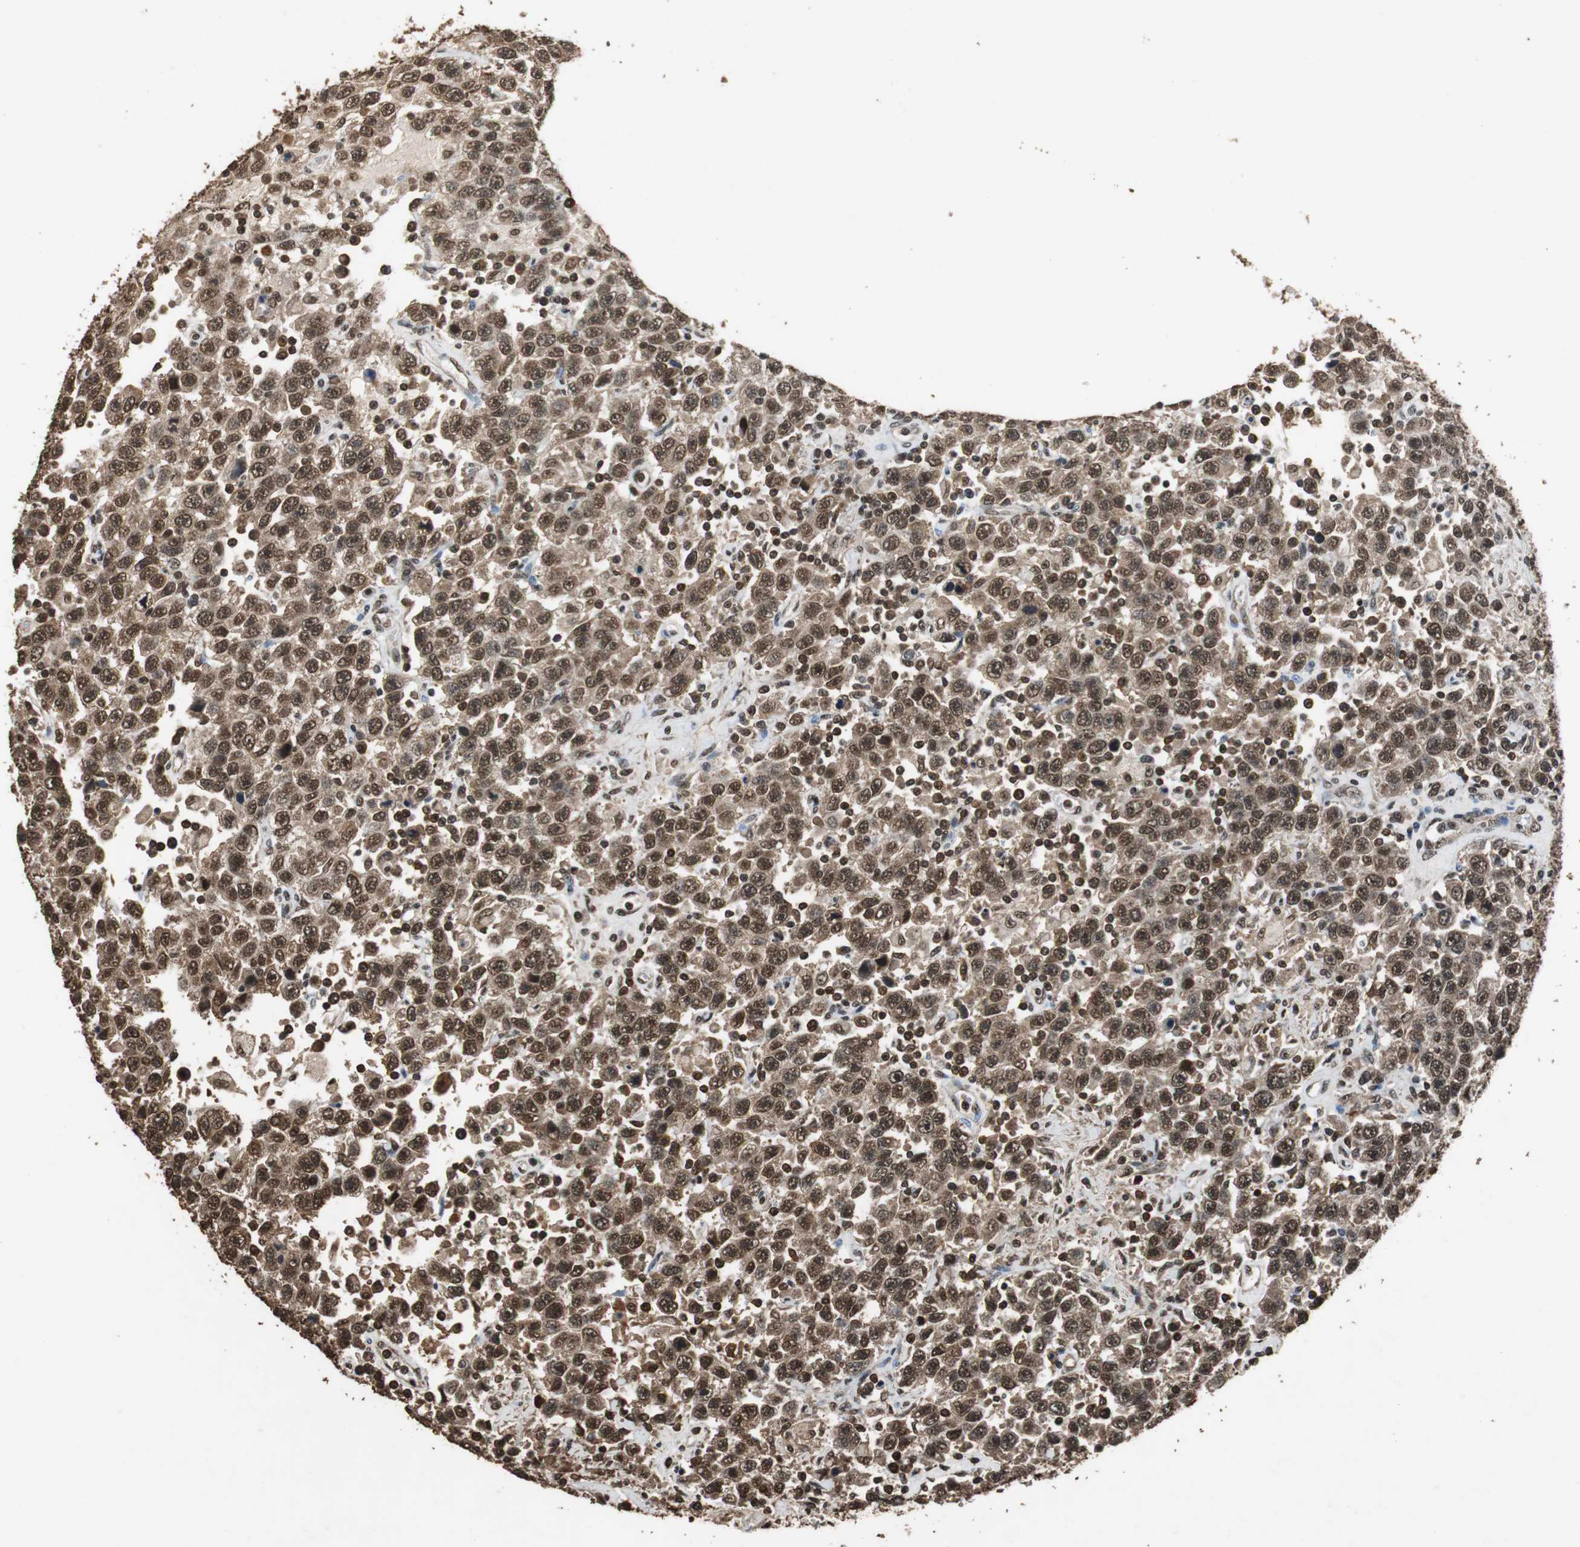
{"staining": {"intensity": "strong", "quantity": ">75%", "location": "cytoplasmic/membranous,nuclear"}, "tissue": "testis cancer", "cell_type": "Tumor cells", "image_type": "cancer", "snomed": [{"axis": "morphology", "description": "Seminoma, NOS"}, {"axis": "topography", "description": "Testis"}], "caption": "This photomicrograph reveals immunohistochemistry staining of human seminoma (testis), with high strong cytoplasmic/membranous and nuclear expression in about >75% of tumor cells.", "gene": "ZNF18", "patient": {"sex": "male", "age": 41}}